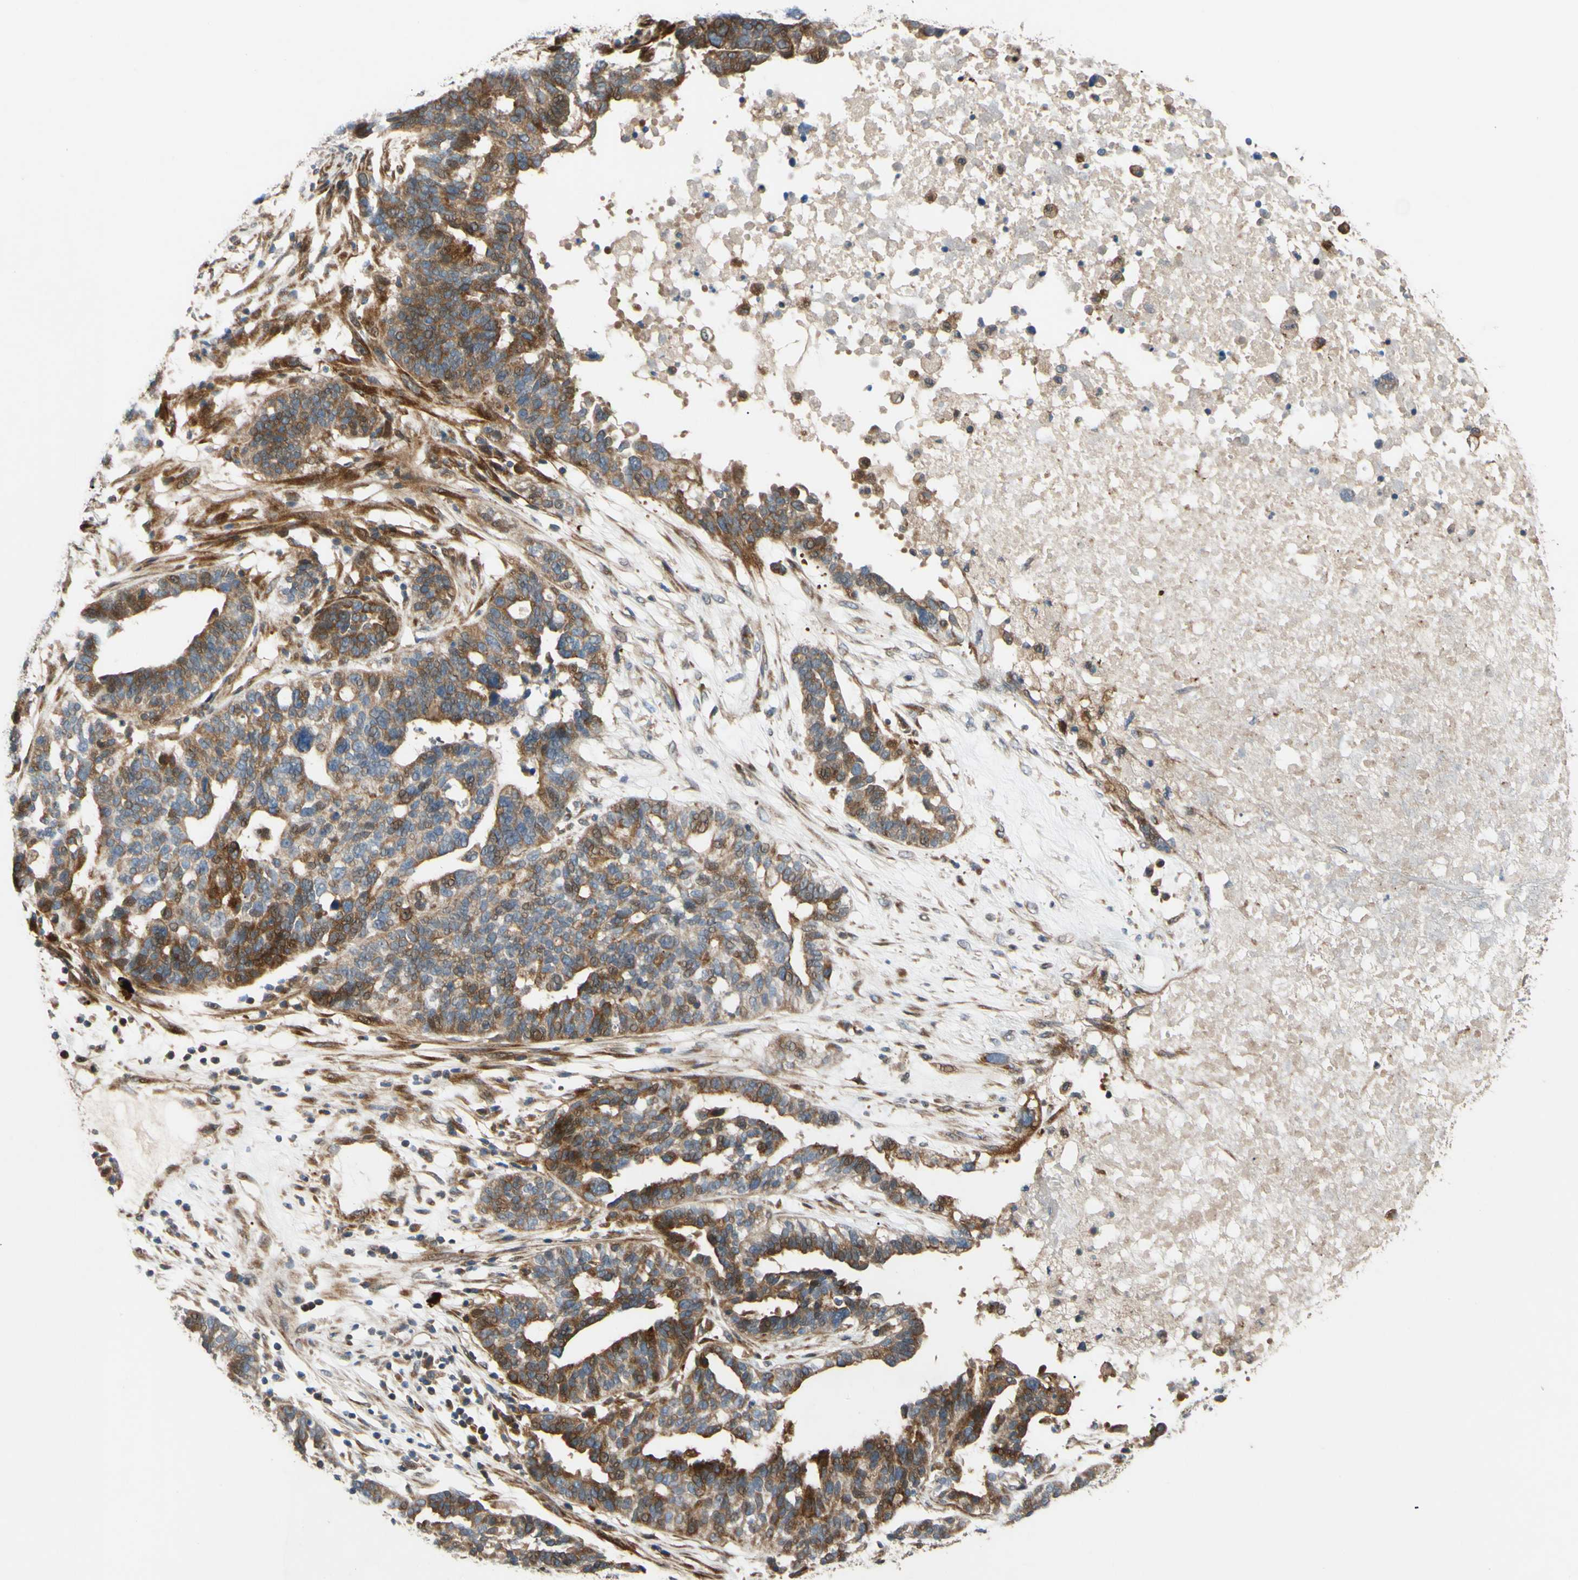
{"staining": {"intensity": "moderate", "quantity": ">75%", "location": "cytoplasmic/membranous"}, "tissue": "ovarian cancer", "cell_type": "Tumor cells", "image_type": "cancer", "snomed": [{"axis": "morphology", "description": "Cystadenocarcinoma, serous, NOS"}, {"axis": "topography", "description": "Ovary"}], "caption": "Protein expression analysis of ovarian cancer (serous cystadenocarcinoma) exhibits moderate cytoplasmic/membranous staining in approximately >75% of tumor cells.", "gene": "SPTLC1", "patient": {"sex": "female", "age": 59}}